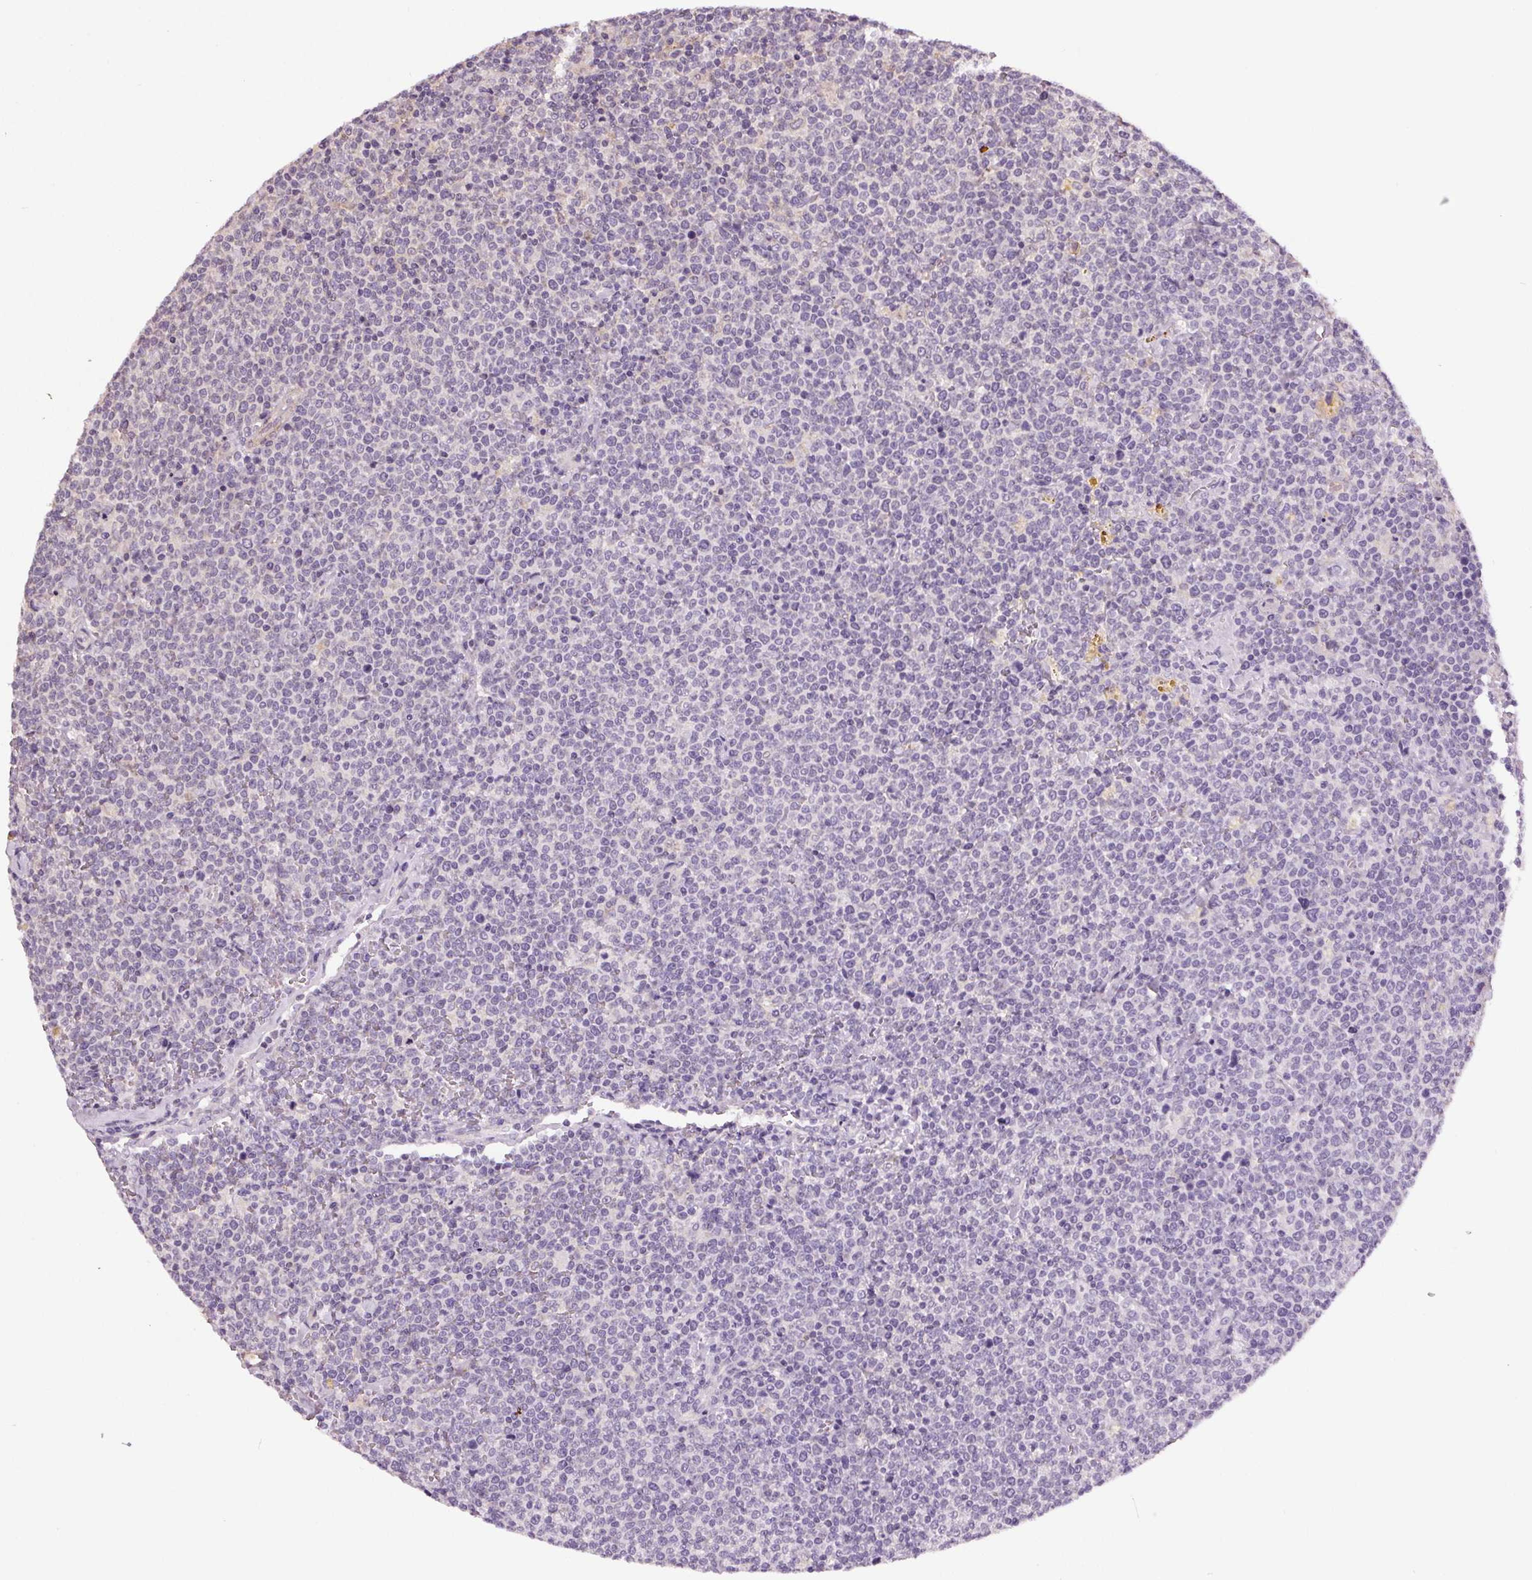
{"staining": {"intensity": "negative", "quantity": "none", "location": "none"}, "tissue": "lymphoma", "cell_type": "Tumor cells", "image_type": "cancer", "snomed": [{"axis": "morphology", "description": "Malignant lymphoma, non-Hodgkin's type, High grade"}, {"axis": "topography", "description": "Lymph node"}], "caption": "Human lymphoma stained for a protein using immunohistochemistry (IHC) shows no positivity in tumor cells.", "gene": "EPHB3", "patient": {"sex": "male", "age": 61}}